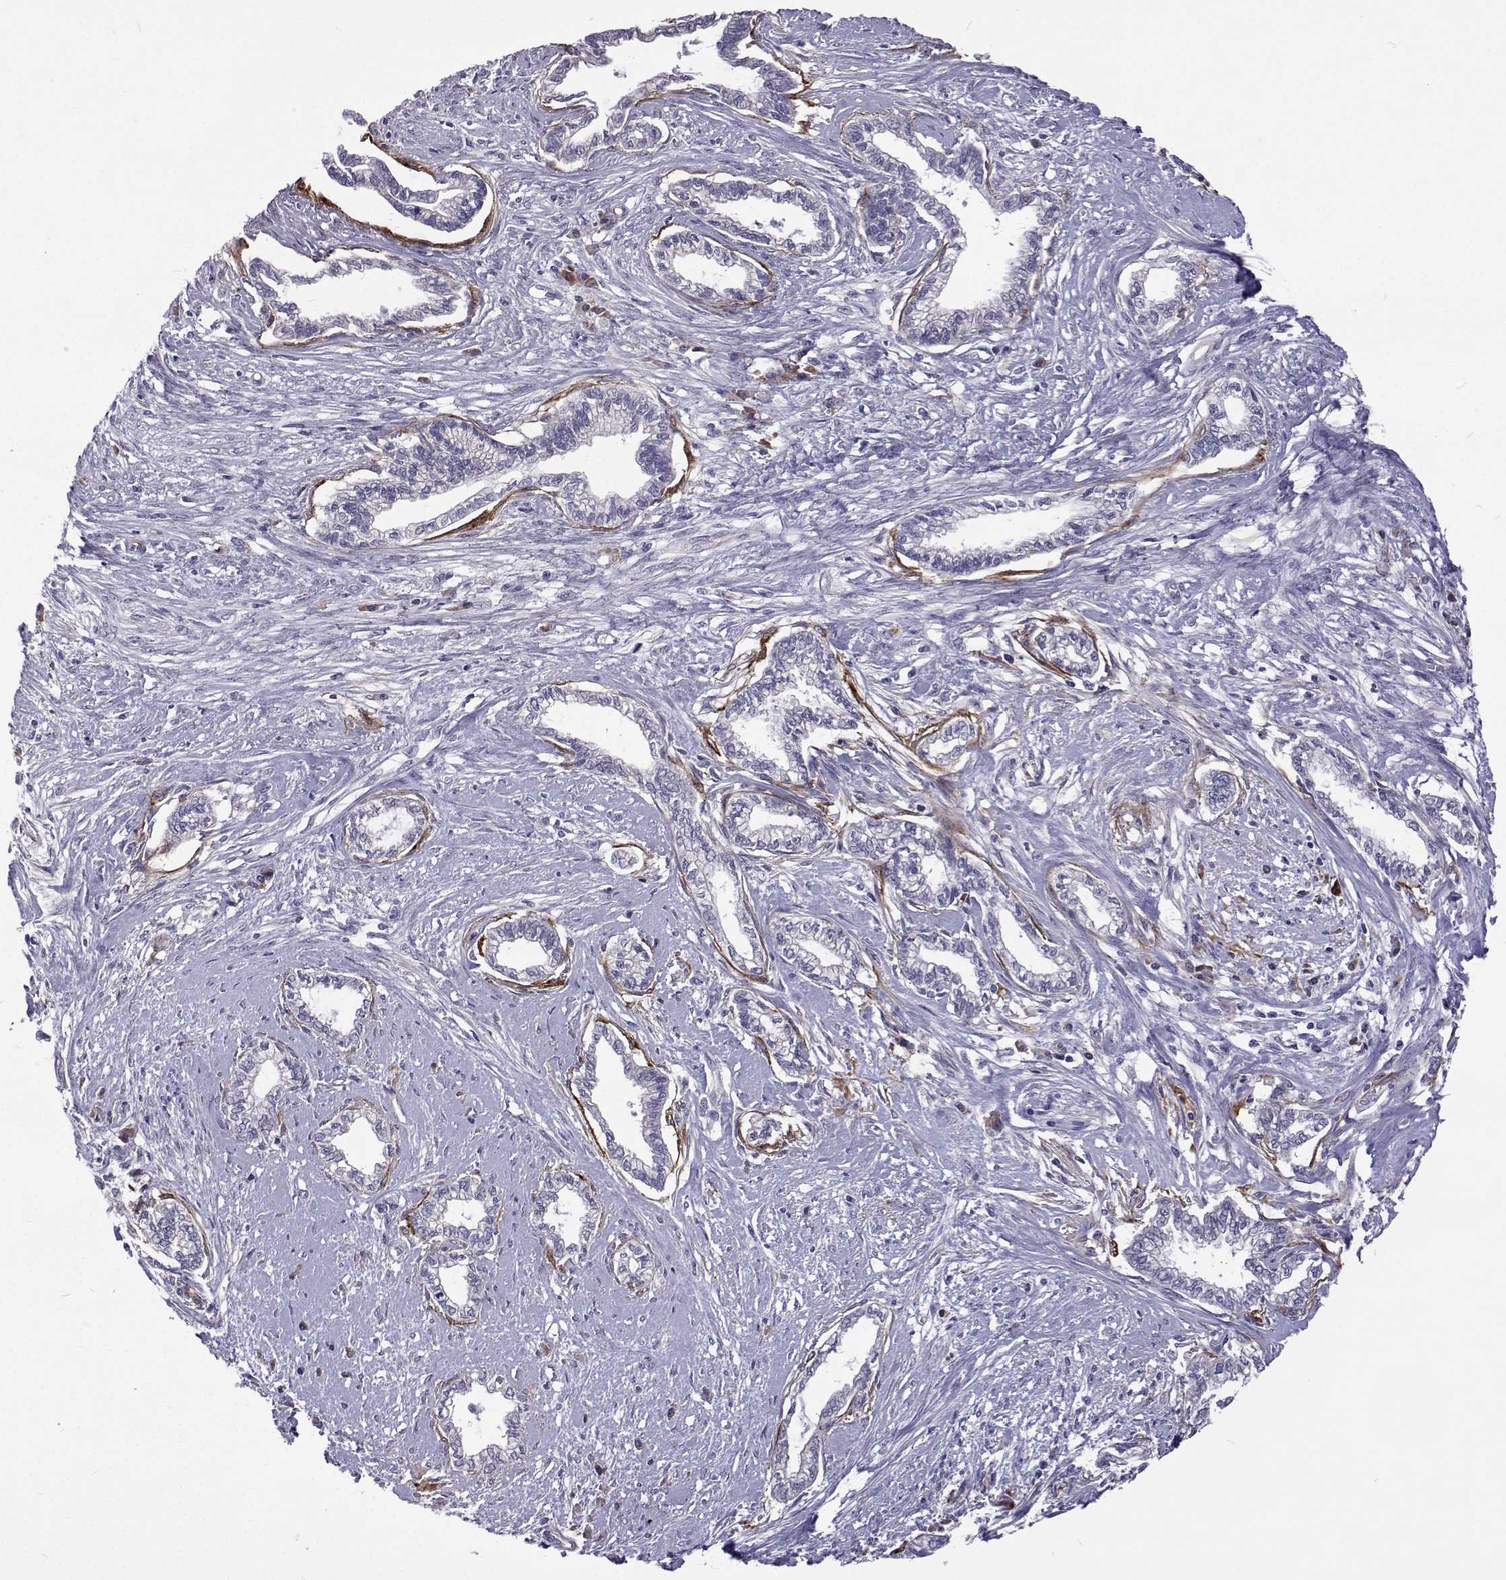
{"staining": {"intensity": "negative", "quantity": "none", "location": "none"}, "tissue": "cervical cancer", "cell_type": "Tumor cells", "image_type": "cancer", "snomed": [{"axis": "morphology", "description": "Adenocarcinoma, NOS"}, {"axis": "topography", "description": "Cervix"}], "caption": "Histopathology image shows no significant protein expression in tumor cells of cervical cancer.", "gene": "NPR3", "patient": {"sex": "female", "age": 62}}